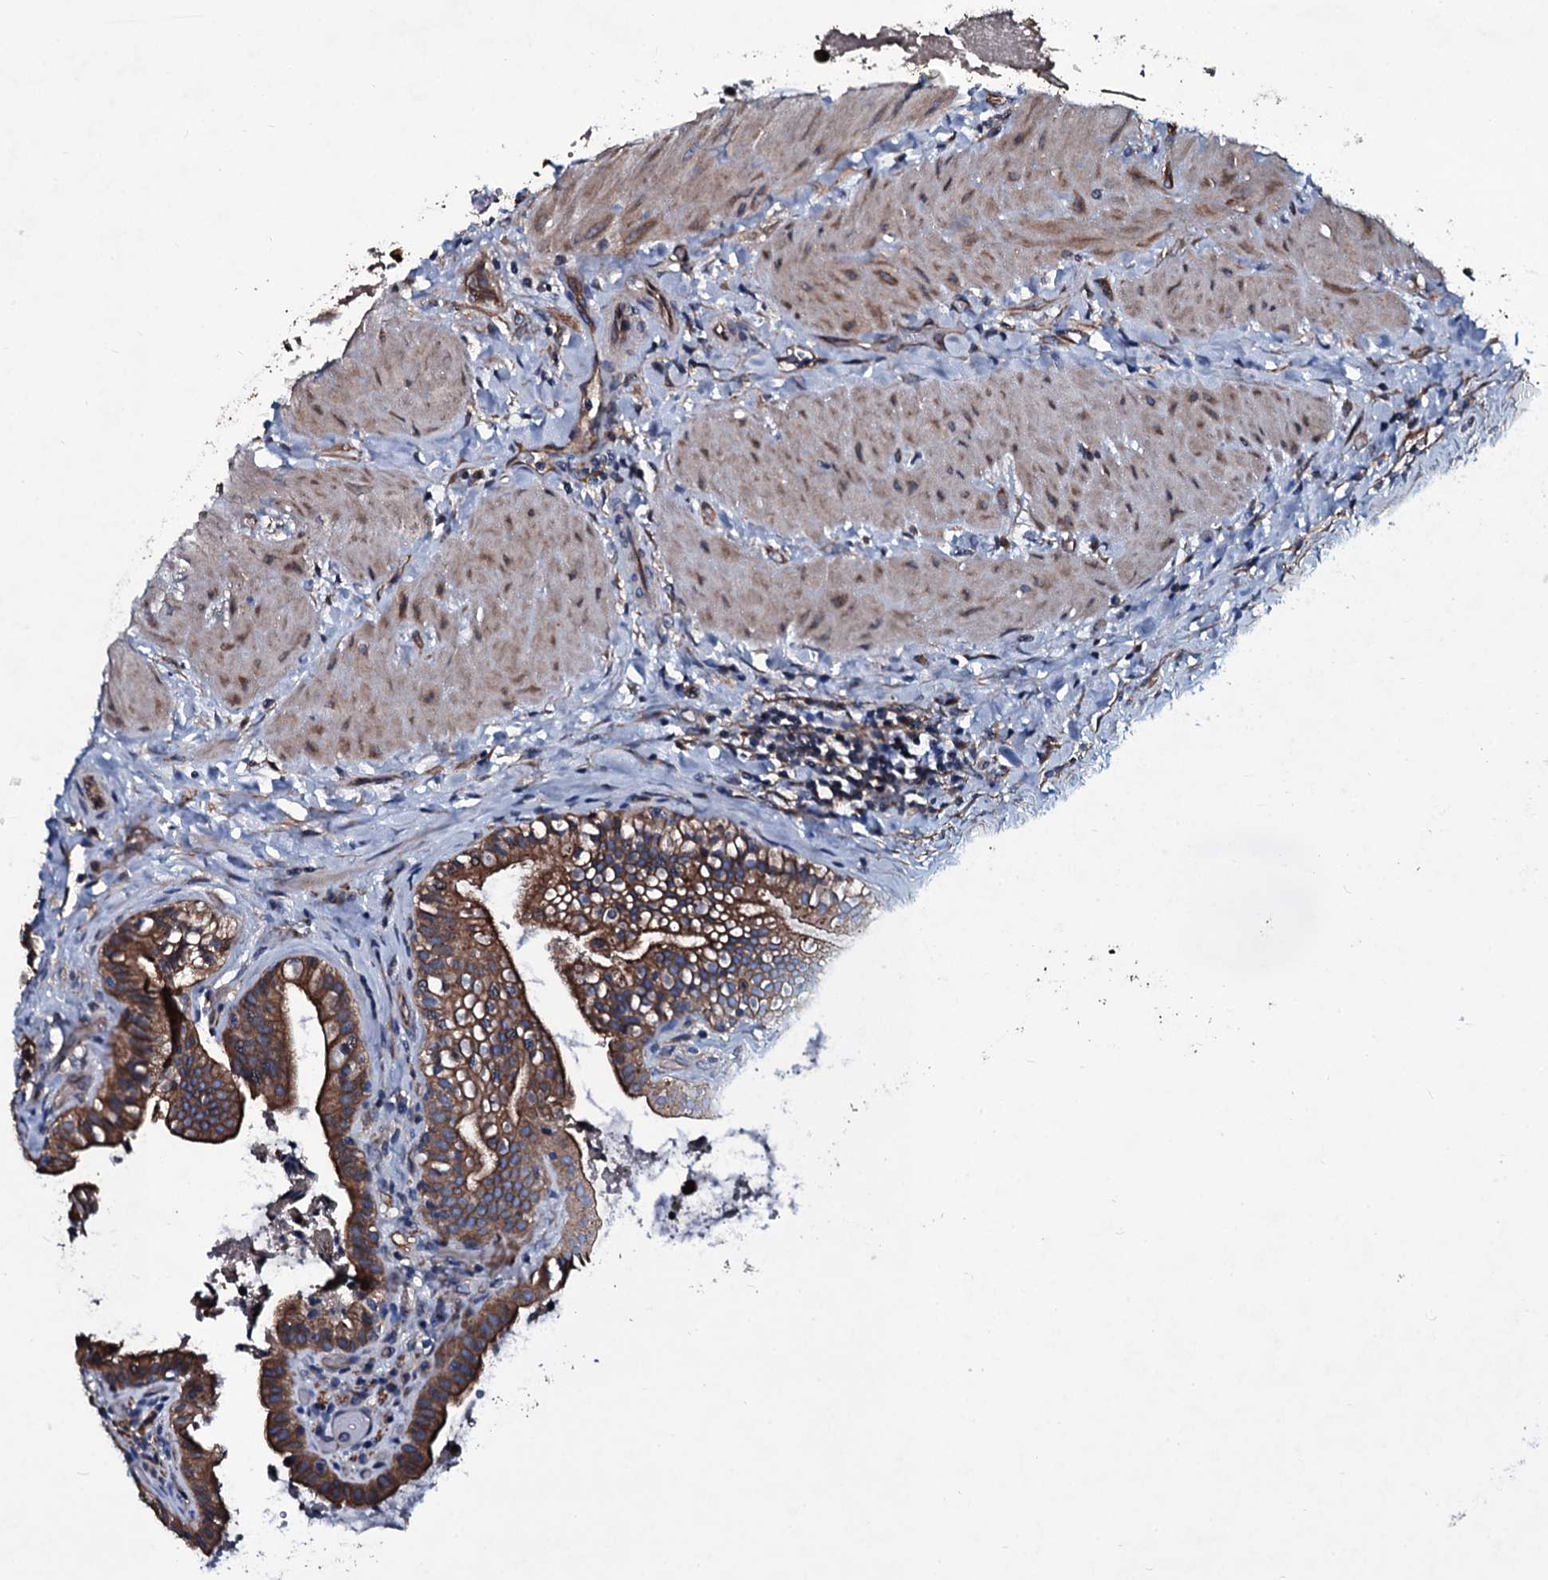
{"staining": {"intensity": "strong", "quantity": ">75%", "location": "cytoplasmic/membranous"}, "tissue": "gallbladder", "cell_type": "Glandular cells", "image_type": "normal", "snomed": [{"axis": "morphology", "description": "Normal tissue, NOS"}, {"axis": "topography", "description": "Gallbladder"}], "caption": "Brown immunohistochemical staining in unremarkable human gallbladder exhibits strong cytoplasmic/membranous positivity in approximately >75% of glandular cells.", "gene": "DMAC2", "patient": {"sex": "male", "age": 24}}